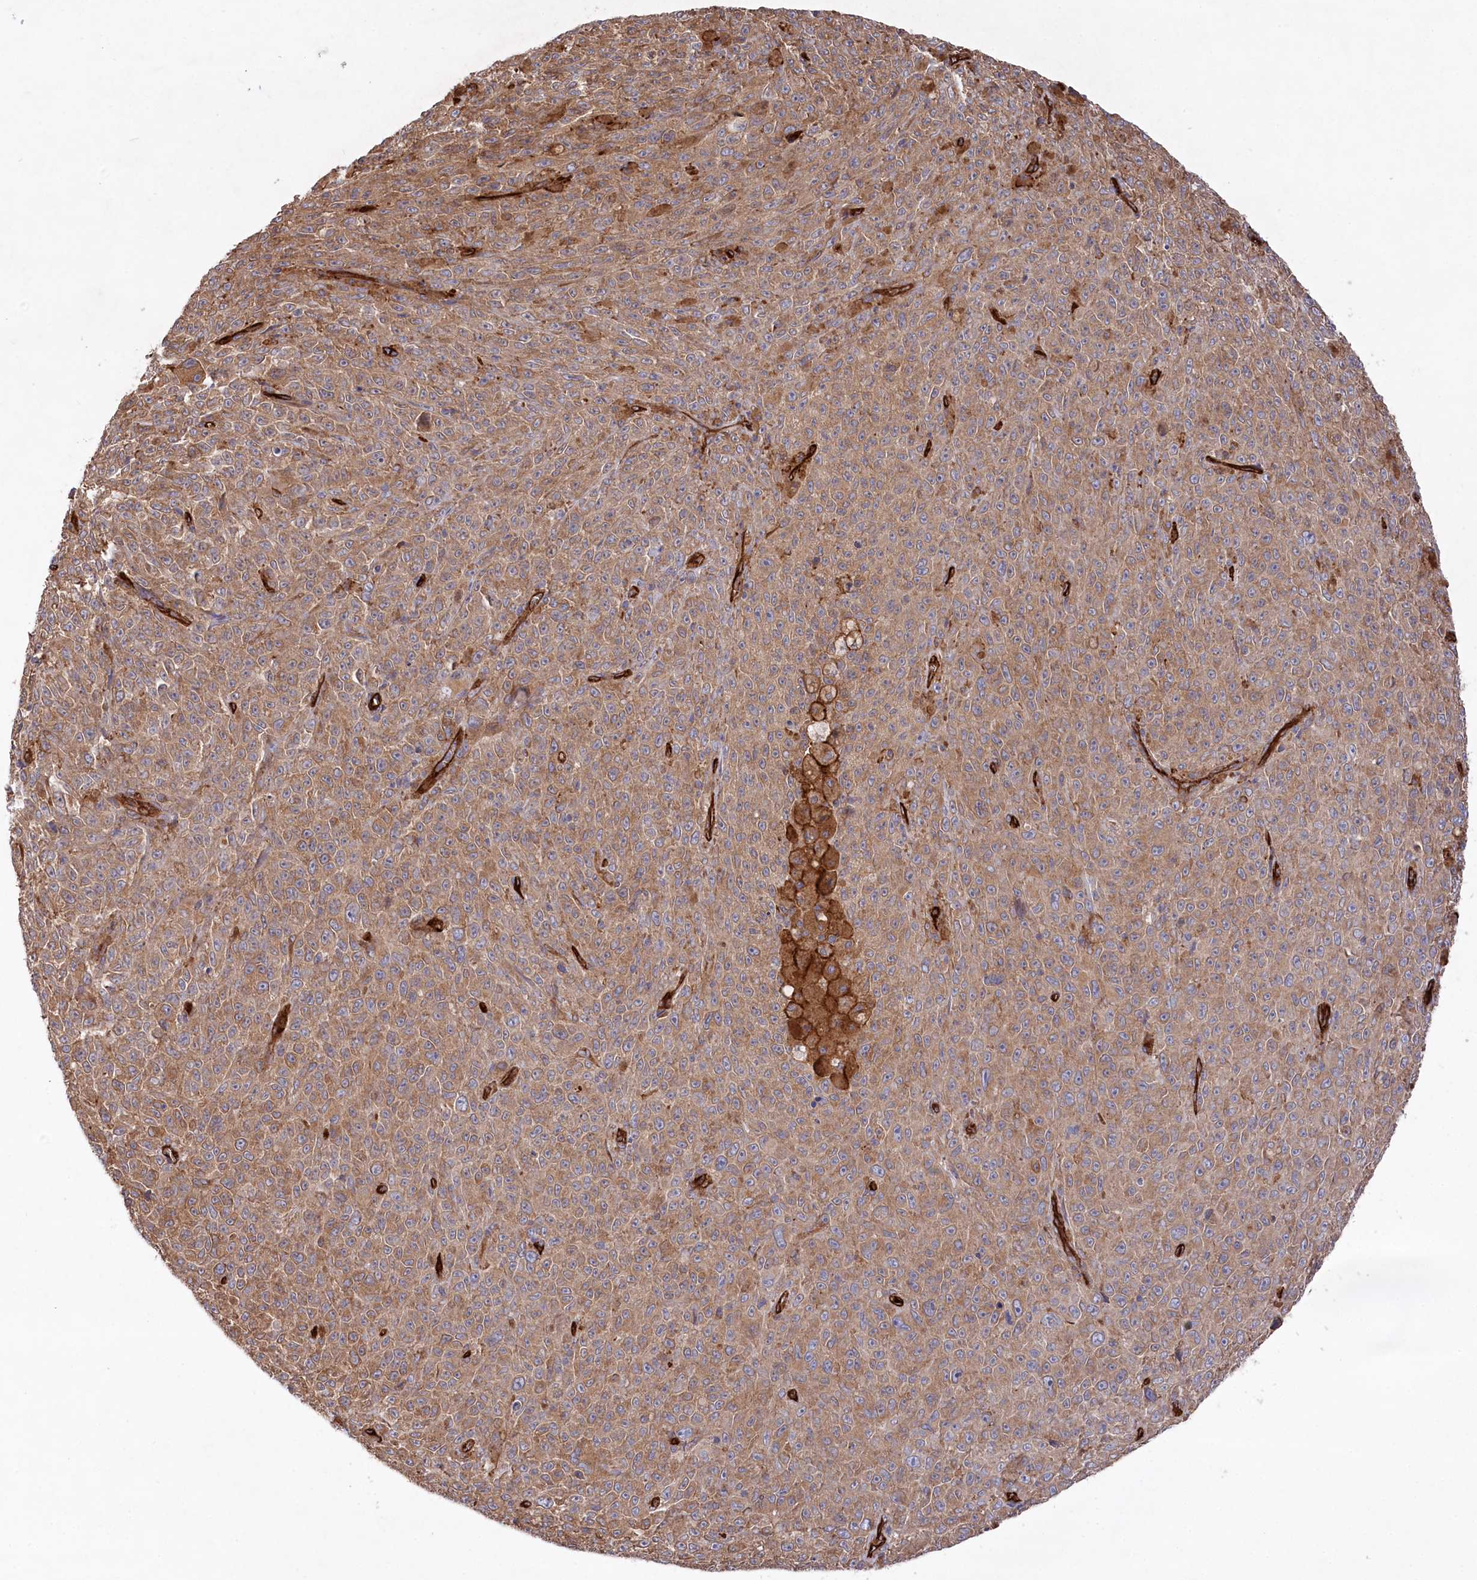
{"staining": {"intensity": "moderate", "quantity": ">75%", "location": "cytoplasmic/membranous"}, "tissue": "melanoma", "cell_type": "Tumor cells", "image_type": "cancer", "snomed": [{"axis": "morphology", "description": "Malignant melanoma, NOS"}, {"axis": "topography", "description": "Skin"}], "caption": "Malignant melanoma stained for a protein (brown) reveals moderate cytoplasmic/membranous positive expression in about >75% of tumor cells.", "gene": "MTPAP", "patient": {"sex": "female", "age": 82}}